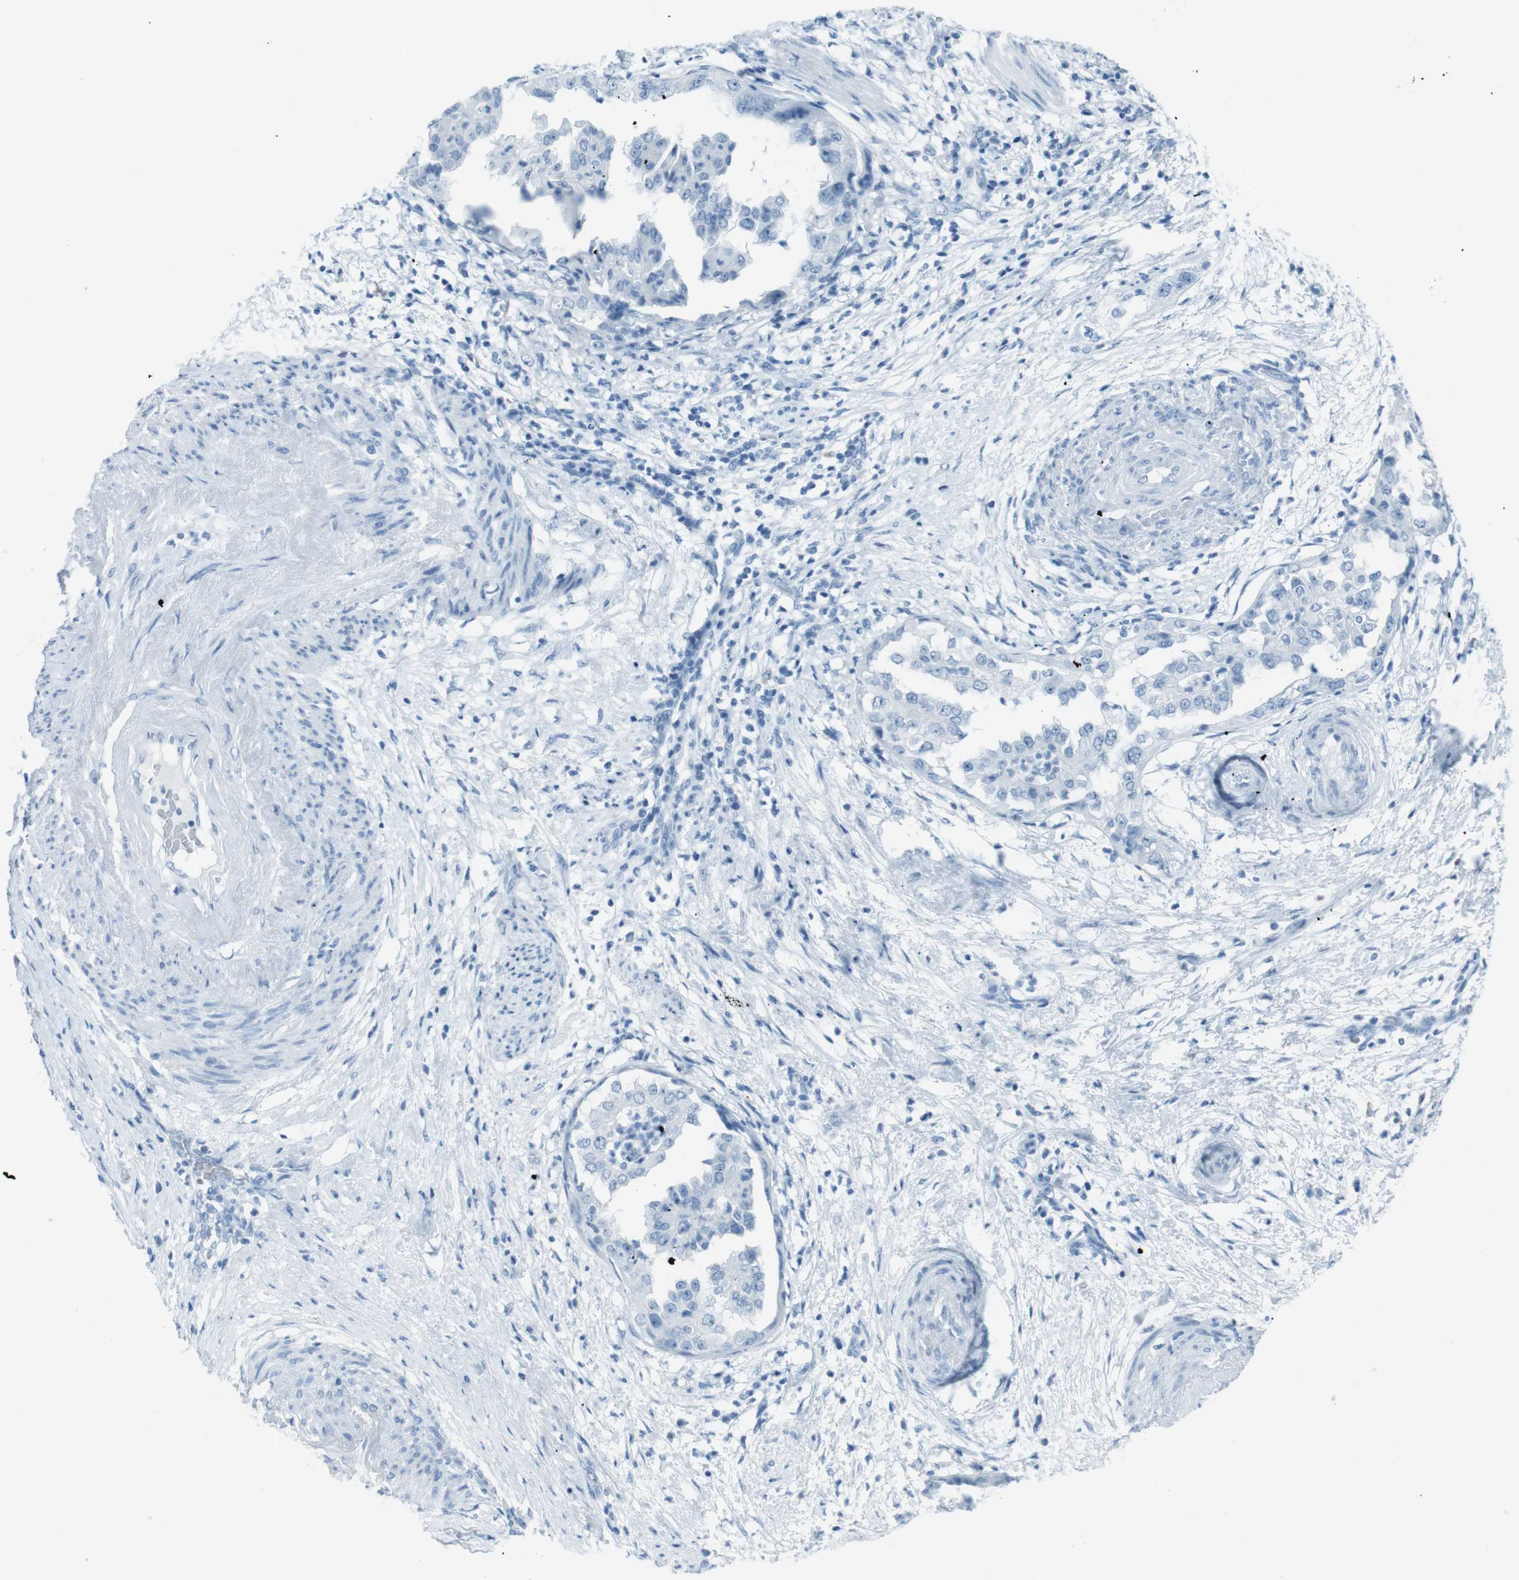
{"staining": {"intensity": "negative", "quantity": "none", "location": "none"}, "tissue": "endometrial cancer", "cell_type": "Tumor cells", "image_type": "cancer", "snomed": [{"axis": "morphology", "description": "Adenocarcinoma, NOS"}, {"axis": "topography", "description": "Endometrium"}], "caption": "This is an IHC histopathology image of endometrial adenocarcinoma. There is no staining in tumor cells.", "gene": "TMEM207", "patient": {"sex": "female", "age": 85}}